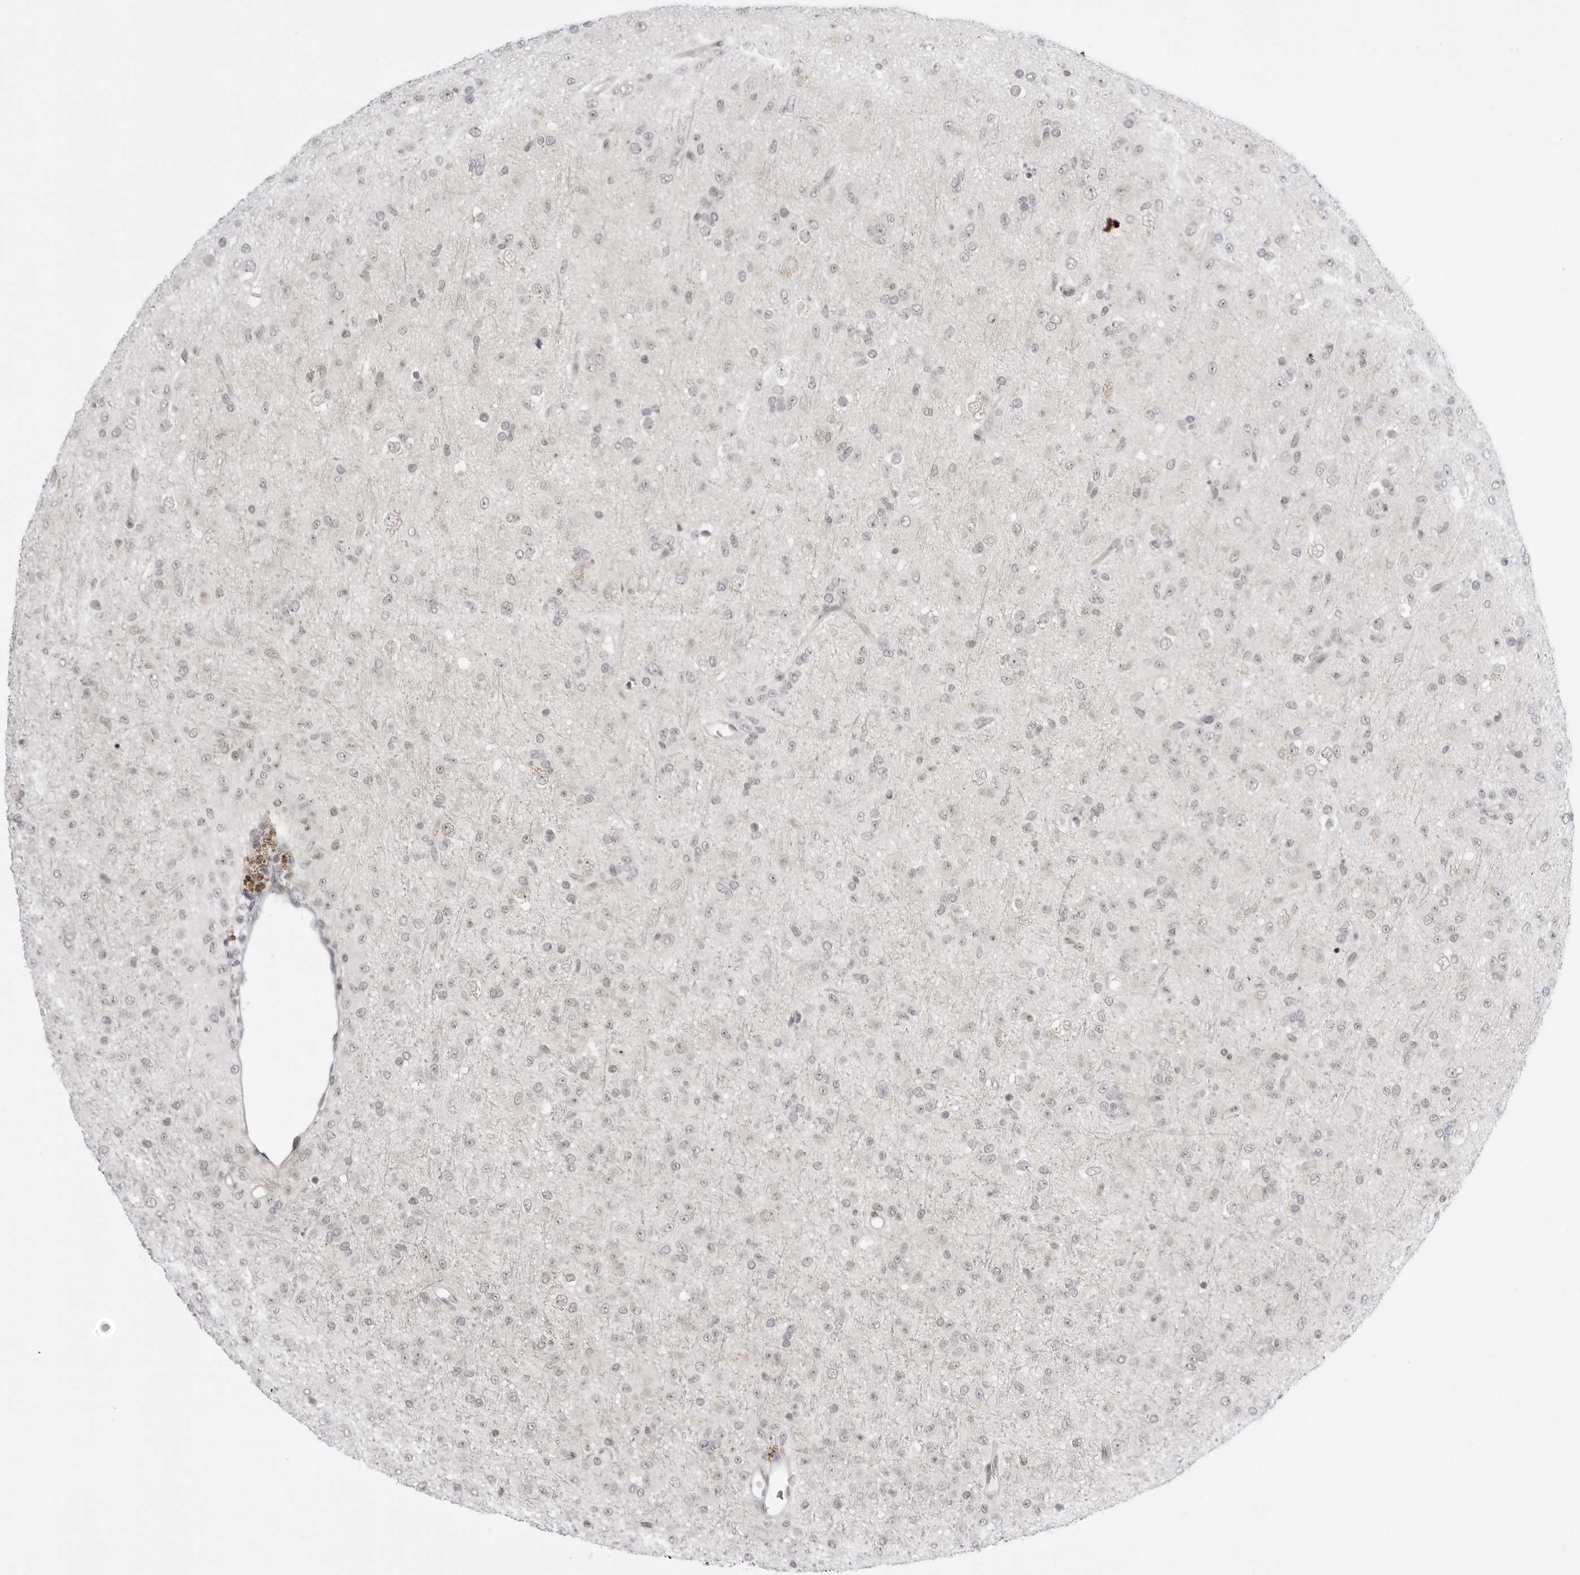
{"staining": {"intensity": "negative", "quantity": "none", "location": "none"}, "tissue": "glioma", "cell_type": "Tumor cells", "image_type": "cancer", "snomed": [{"axis": "morphology", "description": "Glioma, malignant, Low grade"}, {"axis": "topography", "description": "Brain"}], "caption": "Tumor cells are negative for brown protein staining in malignant low-grade glioma. (DAB immunohistochemistry (IHC), high magnification).", "gene": "PPP2R5C", "patient": {"sex": "male", "age": 65}}